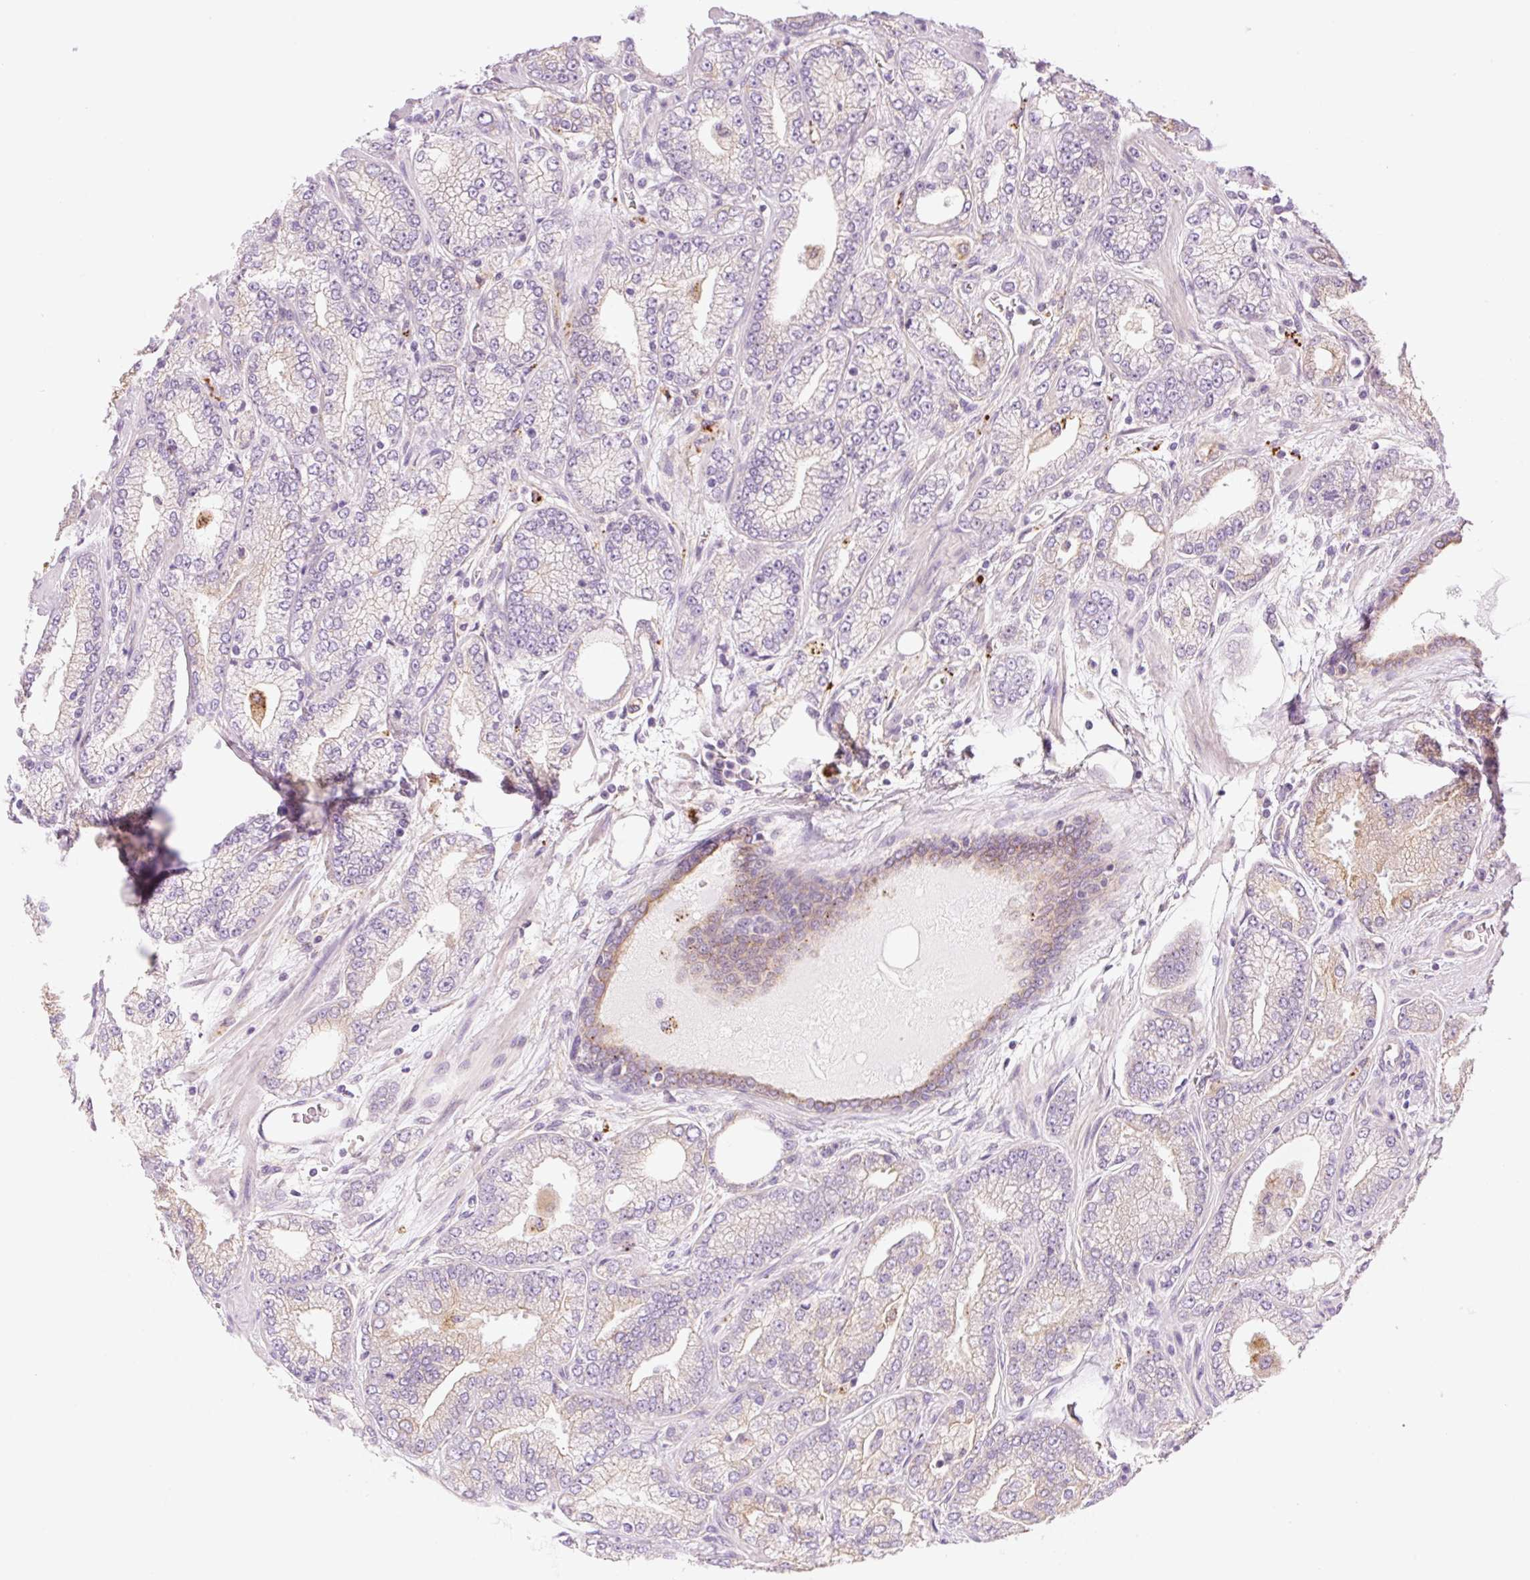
{"staining": {"intensity": "weak", "quantity": "<25%", "location": "cytoplasmic/membranous"}, "tissue": "prostate cancer", "cell_type": "Tumor cells", "image_type": "cancer", "snomed": [{"axis": "morphology", "description": "Adenocarcinoma, High grade"}, {"axis": "topography", "description": "Prostate"}], "caption": "An immunohistochemistry (IHC) photomicrograph of prostate cancer (high-grade adenocarcinoma) is shown. There is no staining in tumor cells of prostate cancer (high-grade adenocarcinoma). (DAB immunohistochemistry (IHC) visualized using brightfield microscopy, high magnification).", "gene": "NLRP5", "patient": {"sex": "male", "age": 68}}